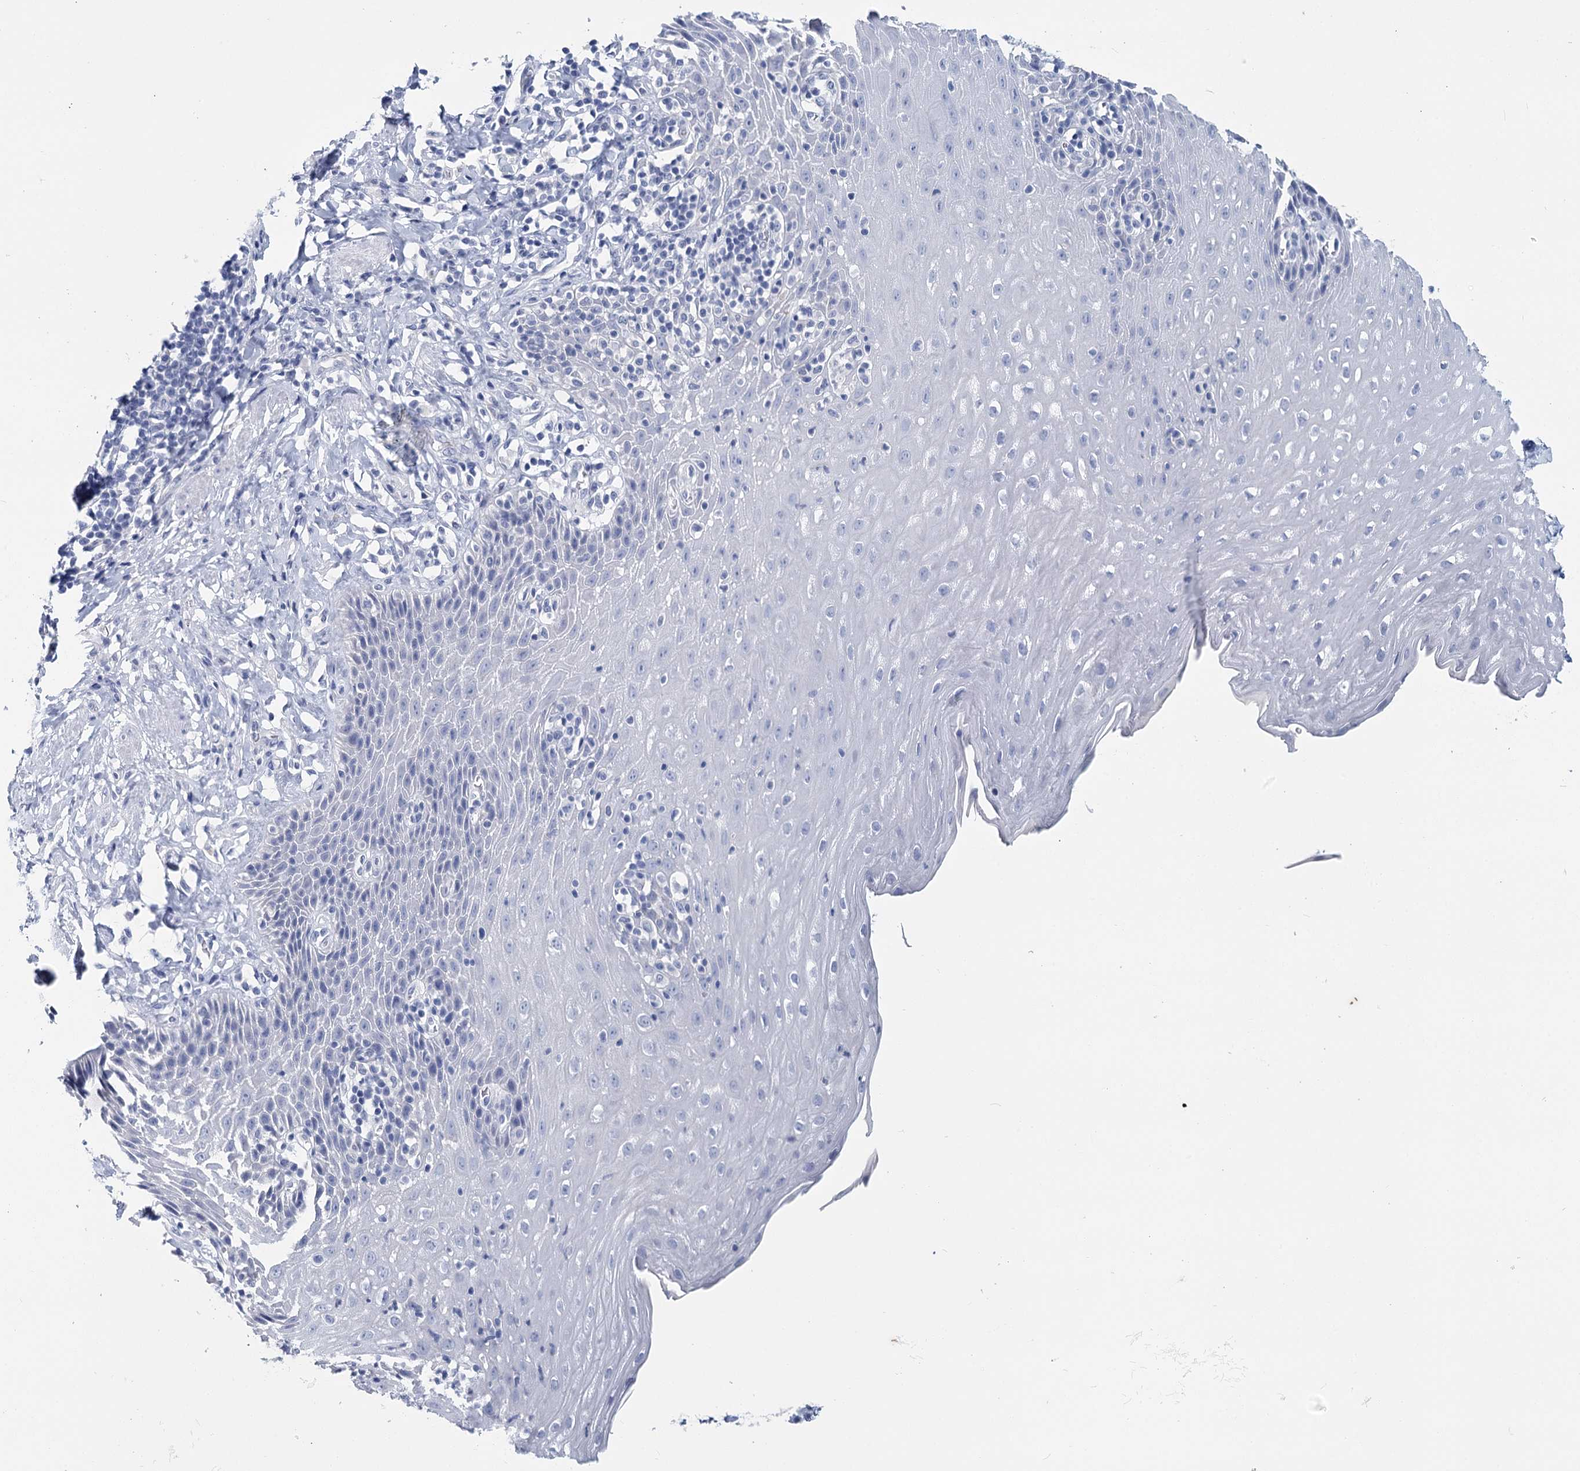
{"staining": {"intensity": "negative", "quantity": "none", "location": "none"}, "tissue": "esophagus", "cell_type": "Squamous epithelial cells", "image_type": "normal", "snomed": [{"axis": "morphology", "description": "Normal tissue, NOS"}, {"axis": "topography", "description": "Esophagus"}], "caption": "Protein analysis of normal esophagus displays no significant staining in squamous epithelial cells. Brightfield microscopy of immunohistochemistry stained with DAB (3,3'-diaminobenzidine) (brown) and hematoxylin (blue), captured at high magnification.", "gene": "METTL7B", "patient": {"sex": "female", "age": 61}}